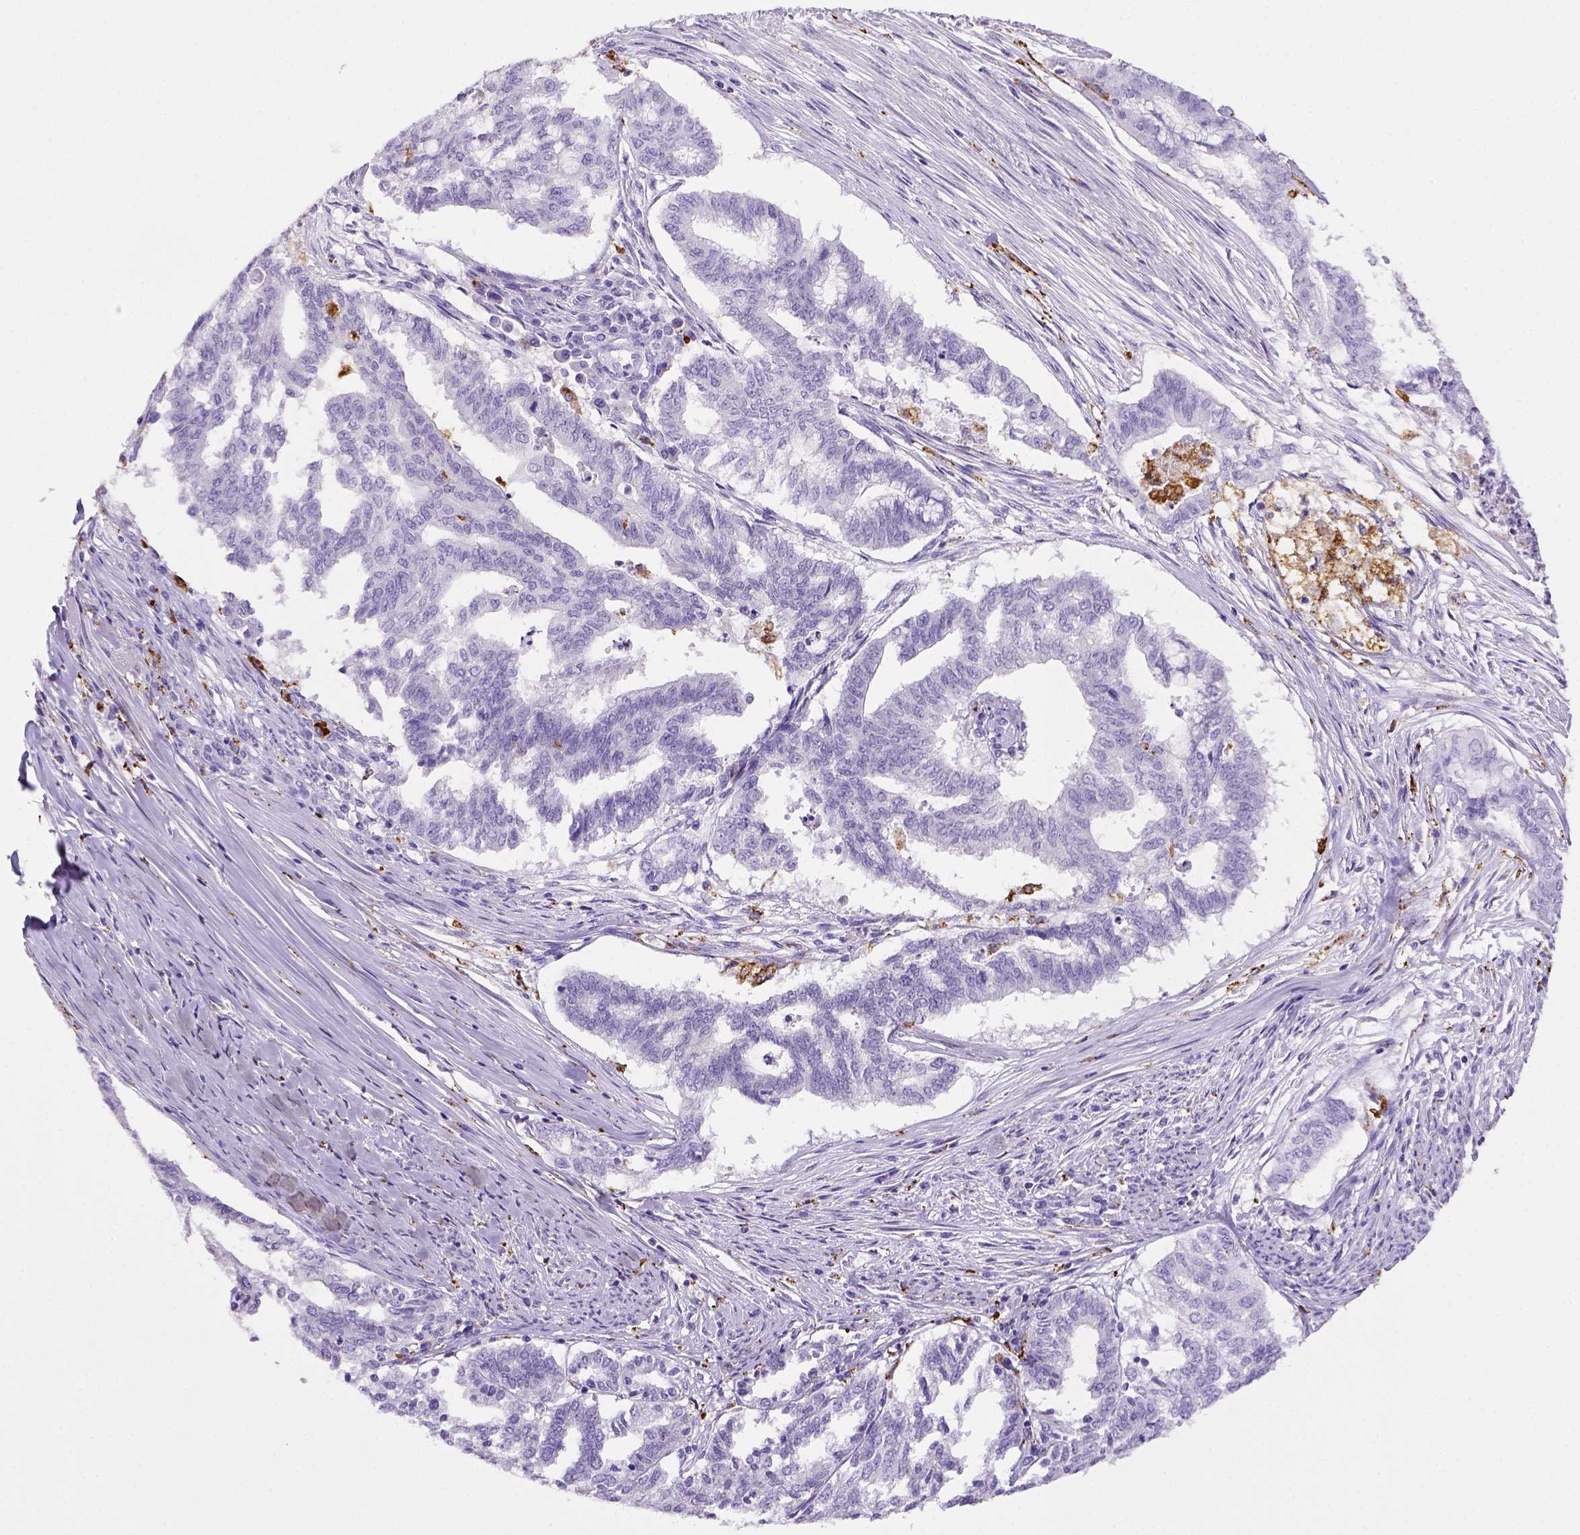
{"staining": {"intensity": "negative", "quantity": "none", "location": "none"}, "tissue": "endometrial cancer", "cell_type": "Tumor cells", "image_type": "cancer", "snomed": [{"axis": "morphology", "description": "Adenocarcinoma, NOS"}, {"axis": "topography", "description": "Endometrium"}], "caption": "This is an immunohistochemistry (IHC) micrograph of human adenocarcinoma (endometrial). There is no positivity in tumor cells.", "gene": "CD68", "patient": {"sex": "female", "age": 79}}